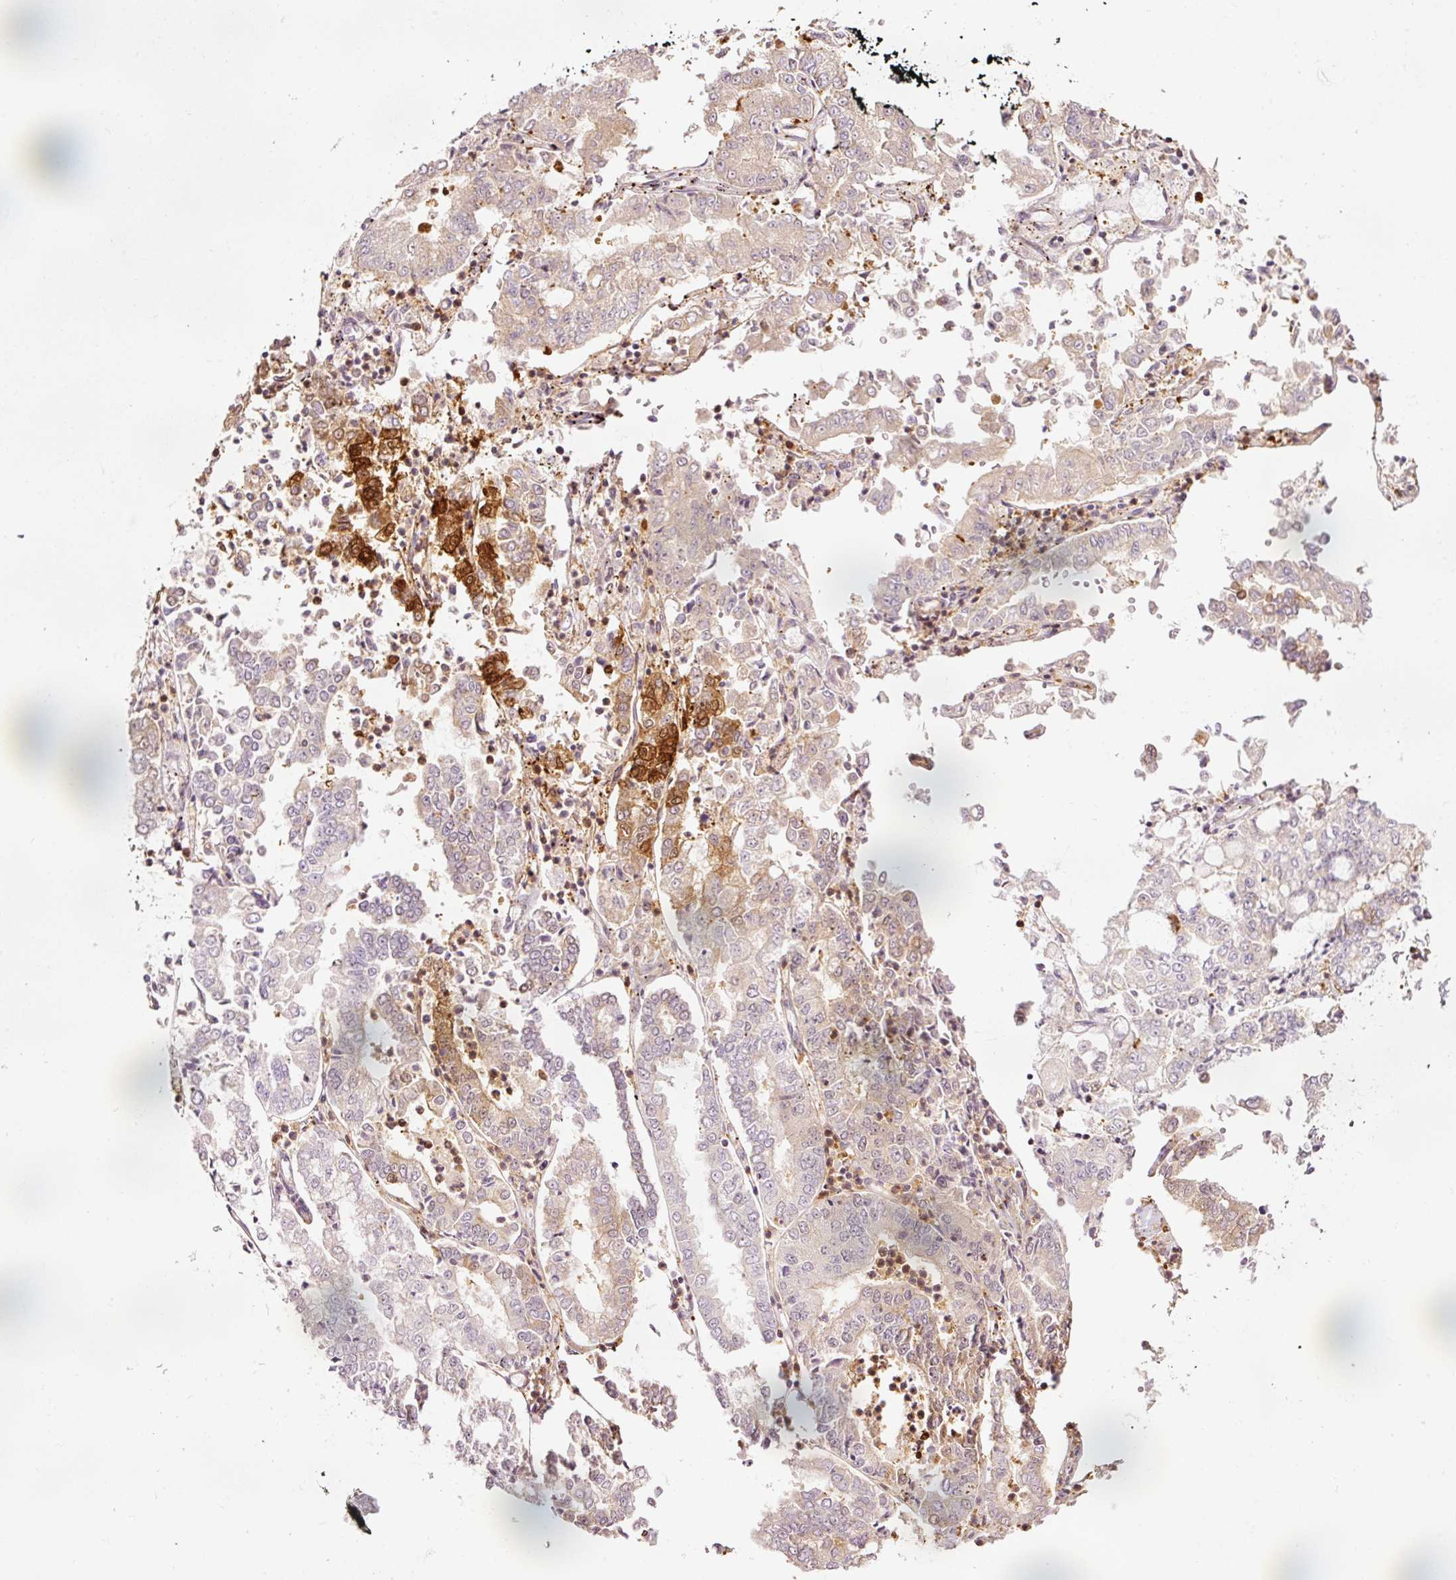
{"staining": {"intensity": "strong", "quantity": "<25%", "location": "cytoplasmic/membranous,nuclear"}, "tissue": "stomach cancer", "cell_type": "Tumor cells", "image_type": "cancer", "snomed": [{"axis": "morphology", "description": "Adenocarcinoma, NOS"}, {"axis": "topography", "description": "Stomach"}], "caption": "Immunohistochemical staining of stomach cancer (adenocarcinoma) displays medium levels of strong cytoplasmic/membranous and nuclear staining in about <25% of tumor cells.", "gene": "FBXL14", "patient": {"sex": "male", "age": 76}}